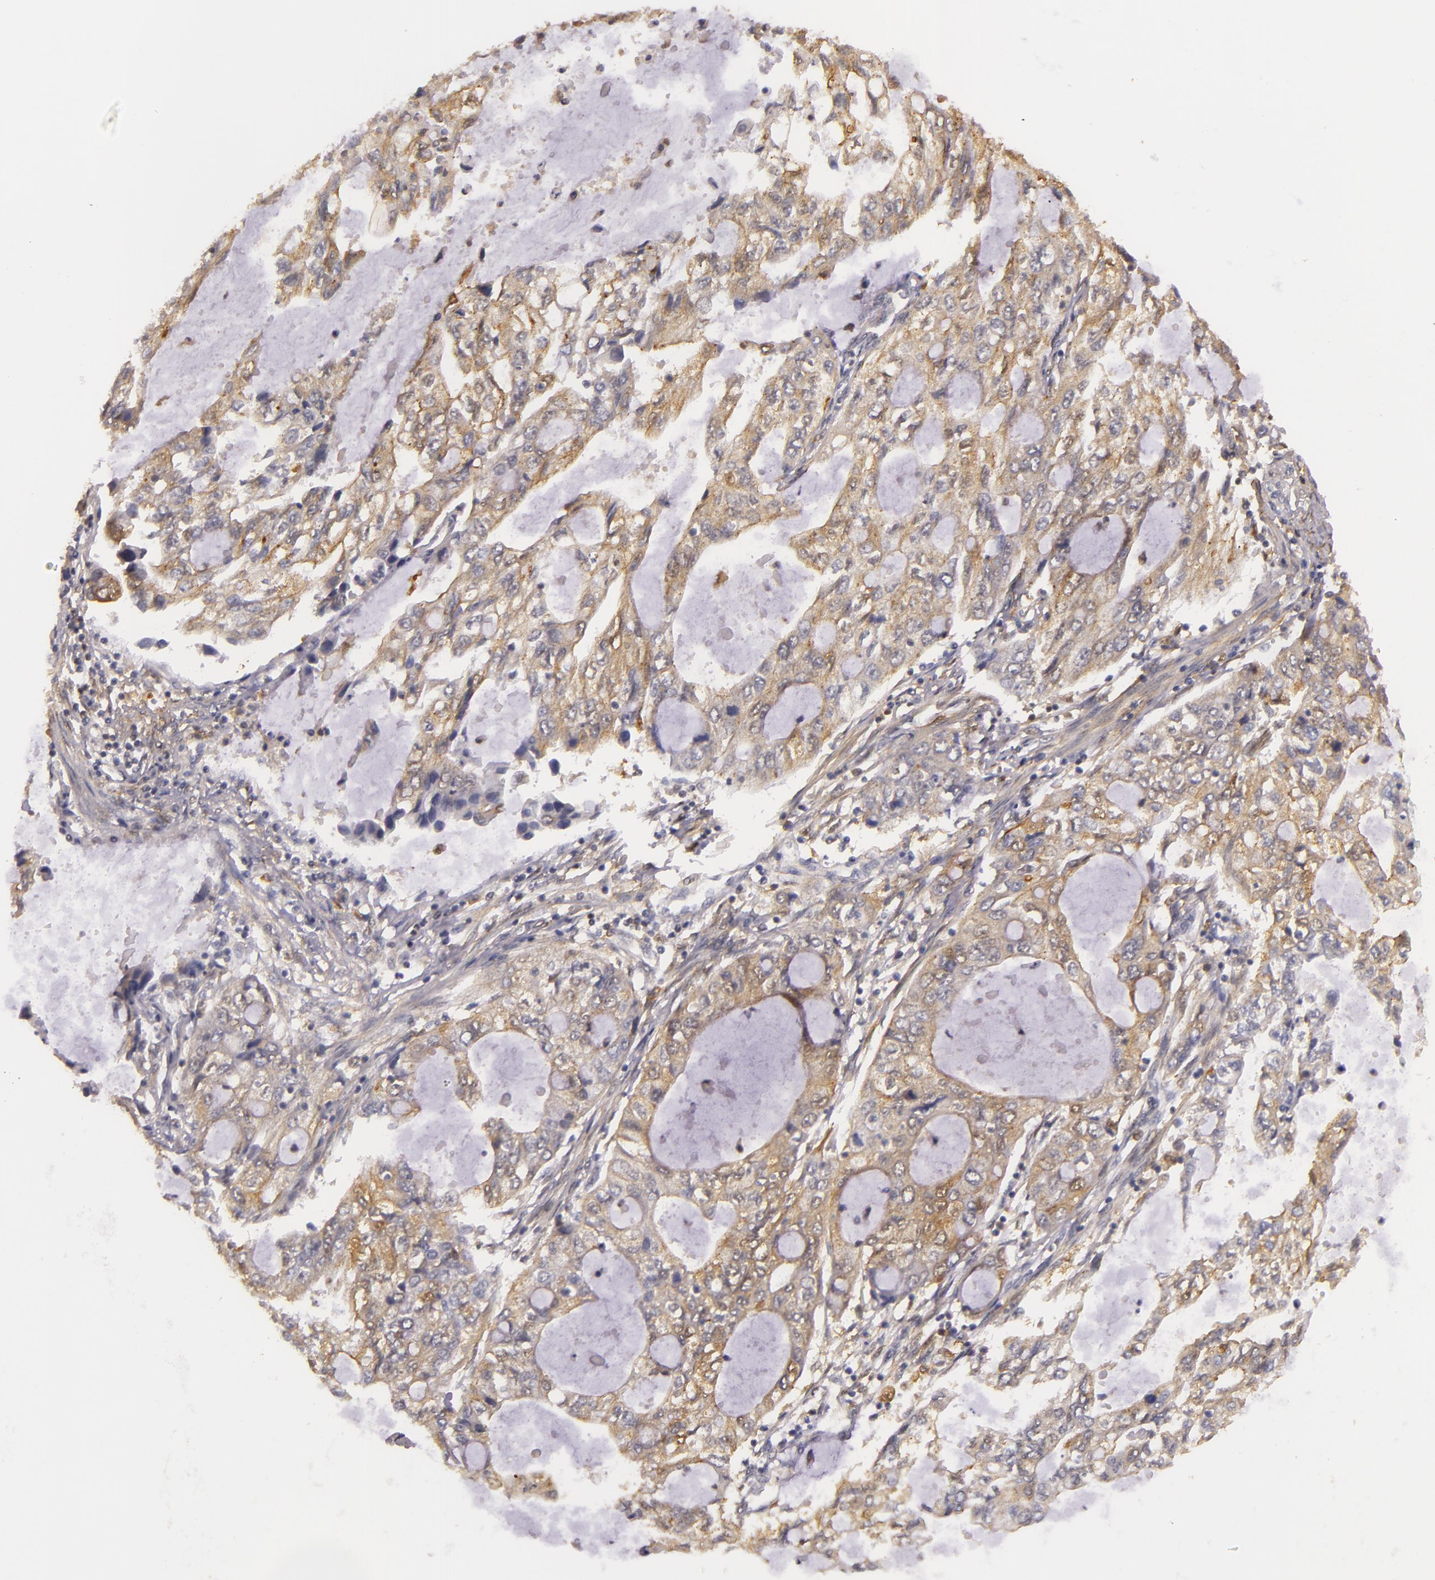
{"staining": {"intensity": "moderate", "quantity": ">75%", "location": "cytoplasmic/membranous"}, "tissue": "stomach cancer", "cell_type": "Tumor cells", "image_type": "cancer", "snomed": [{"axis": "morphology", "description": "Adenocarcinoma, NOS"}, {"axis": "topography", "description": "Stomach, upper"}], "caption": "Immunohistochemistry (DAB) staining of human stomach cancer demonstrates moderate cytoplasmic/membranous protein staining in about >75% of tumor cells.", "gene": "TOM1", "patient": {"sex": "female", "age": 52}}